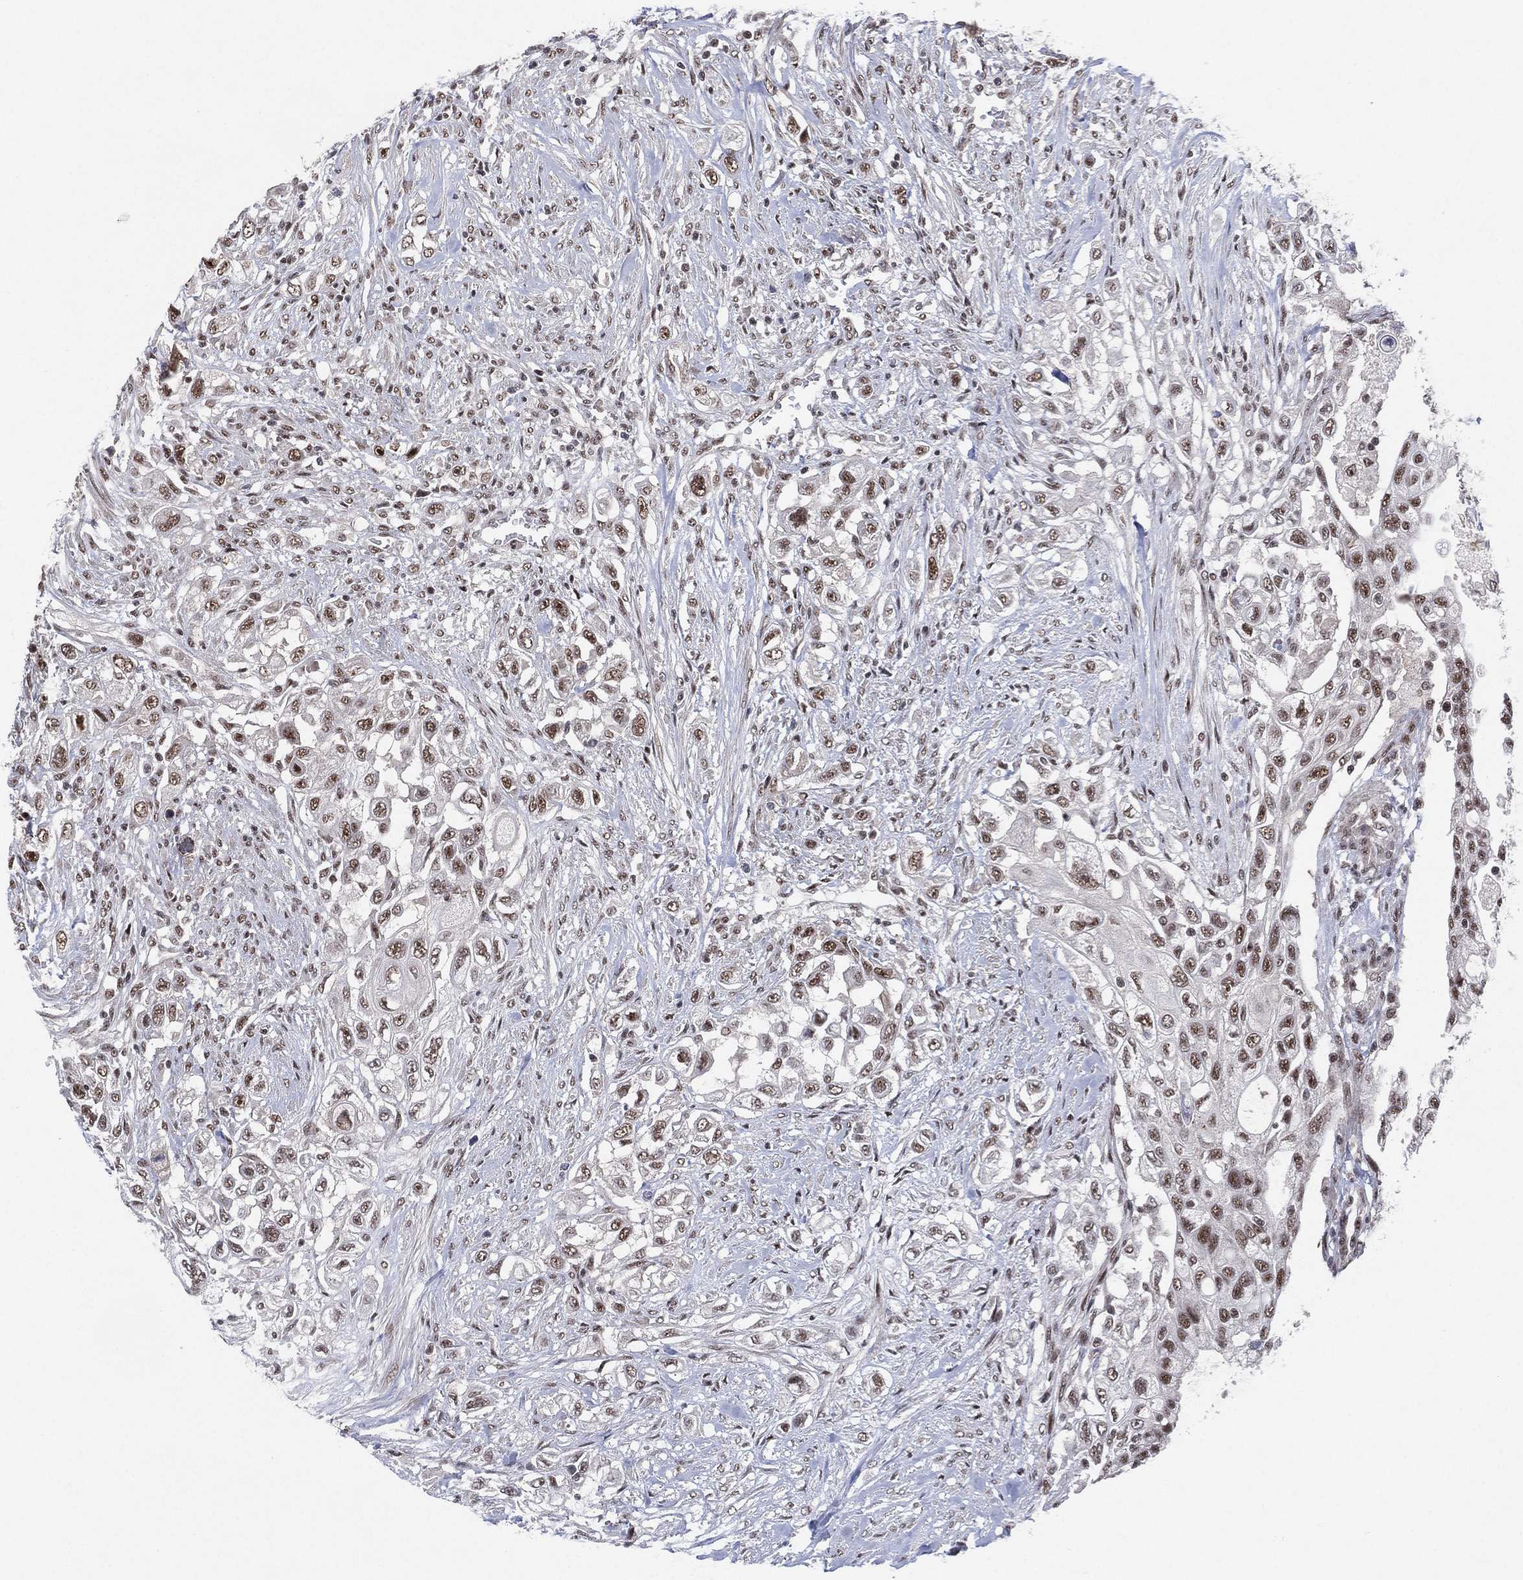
{"staining": {"intensity": "moderate", "quantity": "25%-75%", "location": "nuclear"}, "tissue": "urothelial cancer", "cell_type": "Tumor cells", "image_type": "cancer", "snomed": [{"axis": "morphology", "description": "Urothelial carcinoma, High grade"}, {"axis": "topography", "description": "Urinary bladder"}], "caption": "Protein staining reveals moderate nuclear positivity in approximately 25%-75% of tumor cells in urothelial carcinoma (high-grade).", "gene": "DGCR8", "patient": {"sex": "female", "age": 56}}